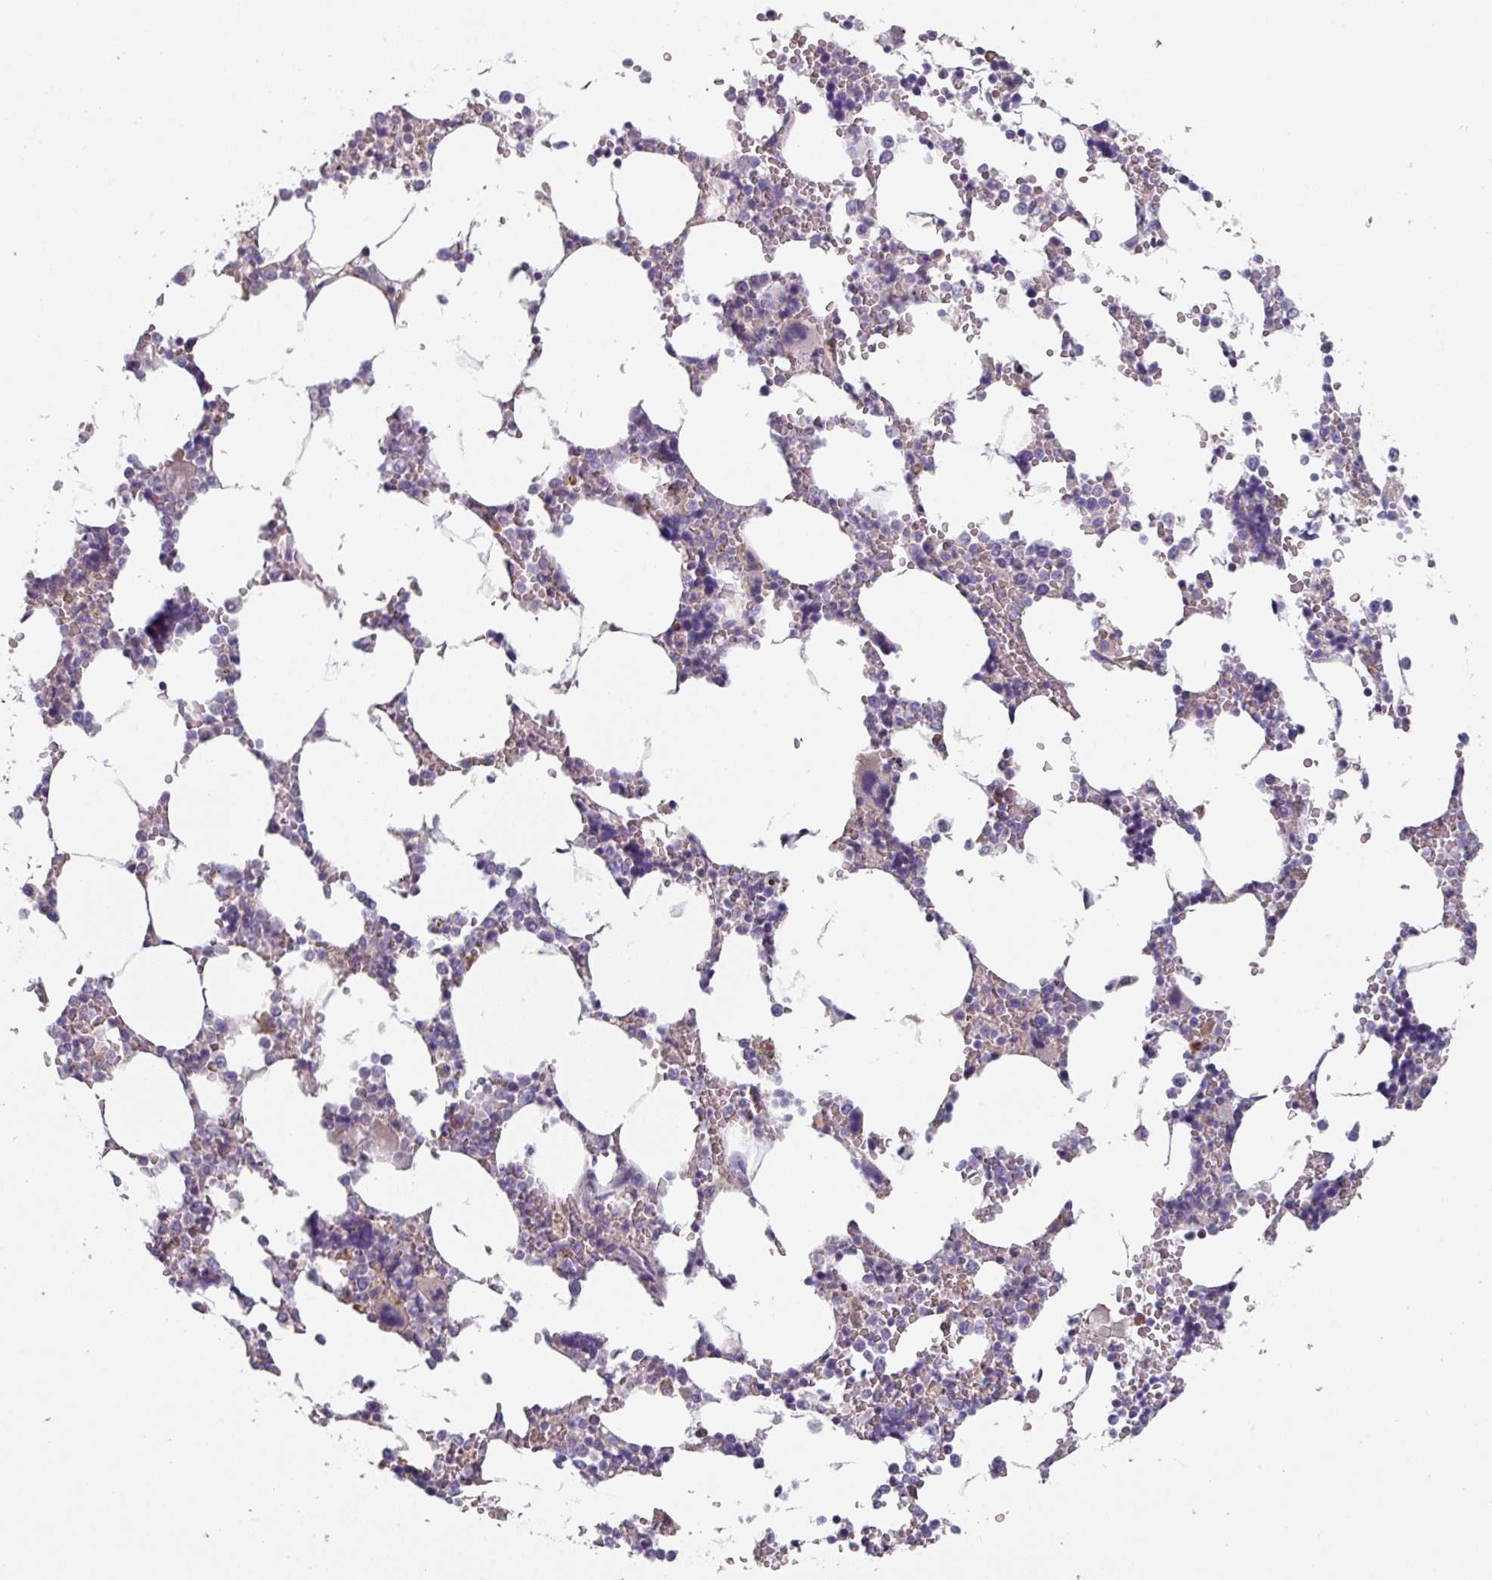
{"staining": {"intensity": "negative", "quantity": "none", "location": "none"}, "tissue": "bone marrow", "cell_type": "Hematopoietic cells", "image_type": "normal", "snomed": [{"axis": "morphology", "description": "Normal tissue, NOS"}, {"axis": "topography", "description": "Bone marrow"}], "caption": "High power microscopy photomicrograph of an immunohistochemistry (IHC) image of normal bone marrow, revealing no significant positivity in hematopoietic cells.", "gene": "TMEM132A", "patient": {"sex": "male", "age": 64}}